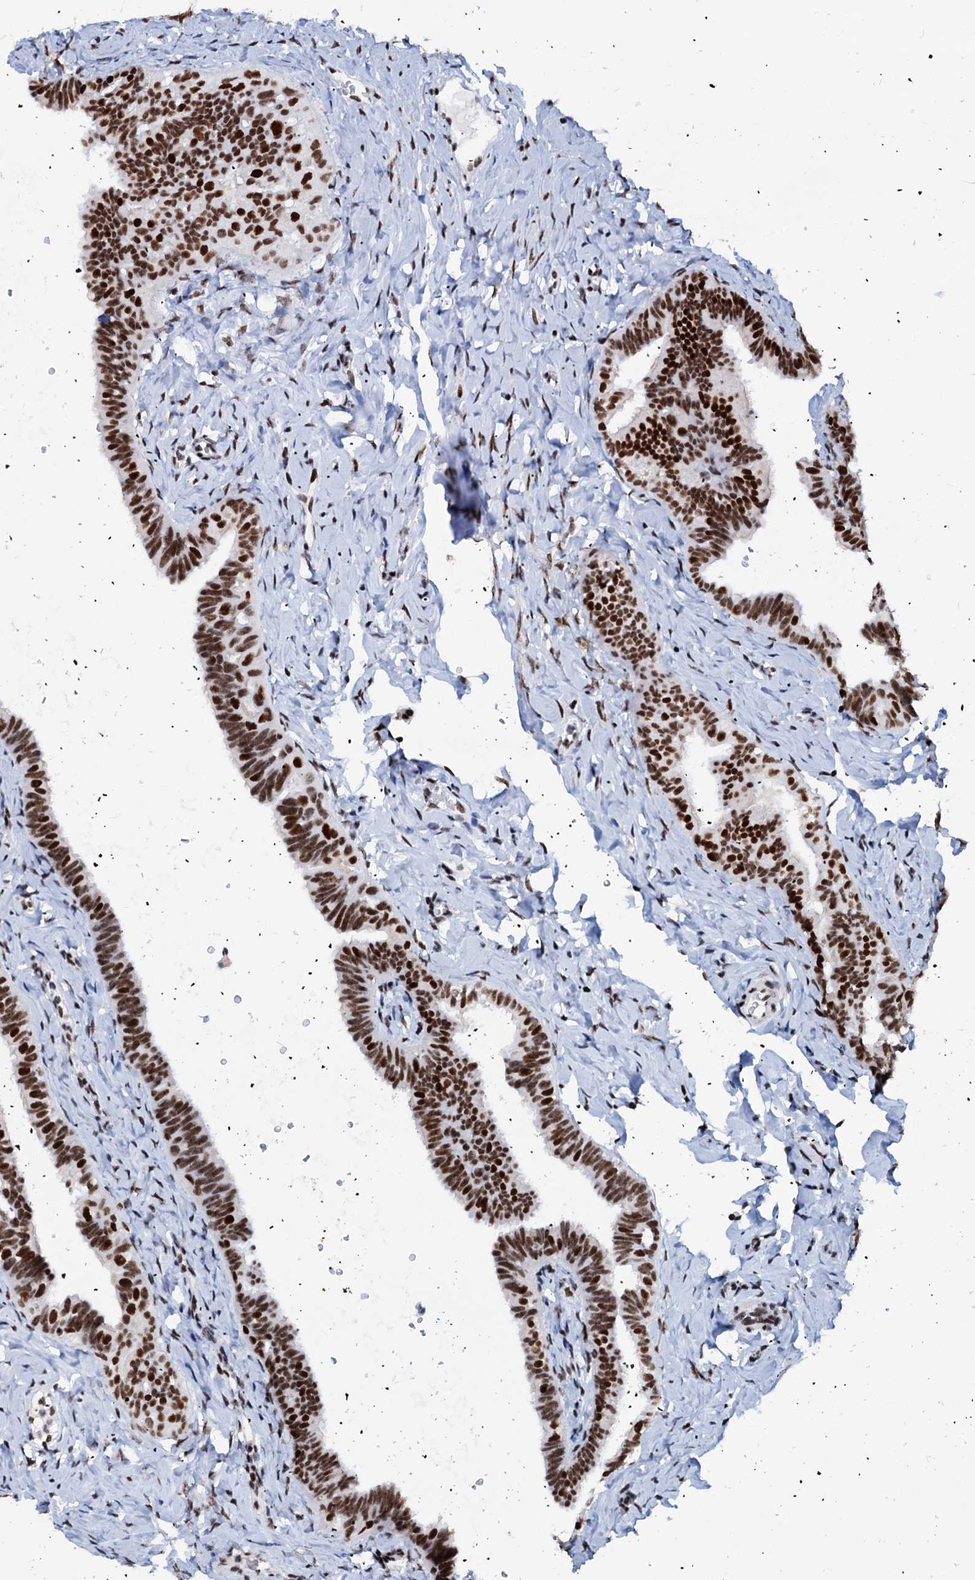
{"staining": {"intensity": "strong", "quantity": ">75%", "location": "nuclear"}, "tissue": "fallopian tube", "cell_type": "Glandular cells", "image_type": "normal", "snomed": [{"axis": "morphology", "description": "Normal tissue, NOS"}, {"axis": "topography", "description": "Fallopian tube"}], "caption": "Protein staining demonstrates strong nuclear positivity in approximately >75% of glandular cells in unremarkable fallopian tube. The protein of interest is shown in brown color, while the nuclei are stained blue.", "gene": "SLTM", "patient": {"sex": "female", "age": 65}}